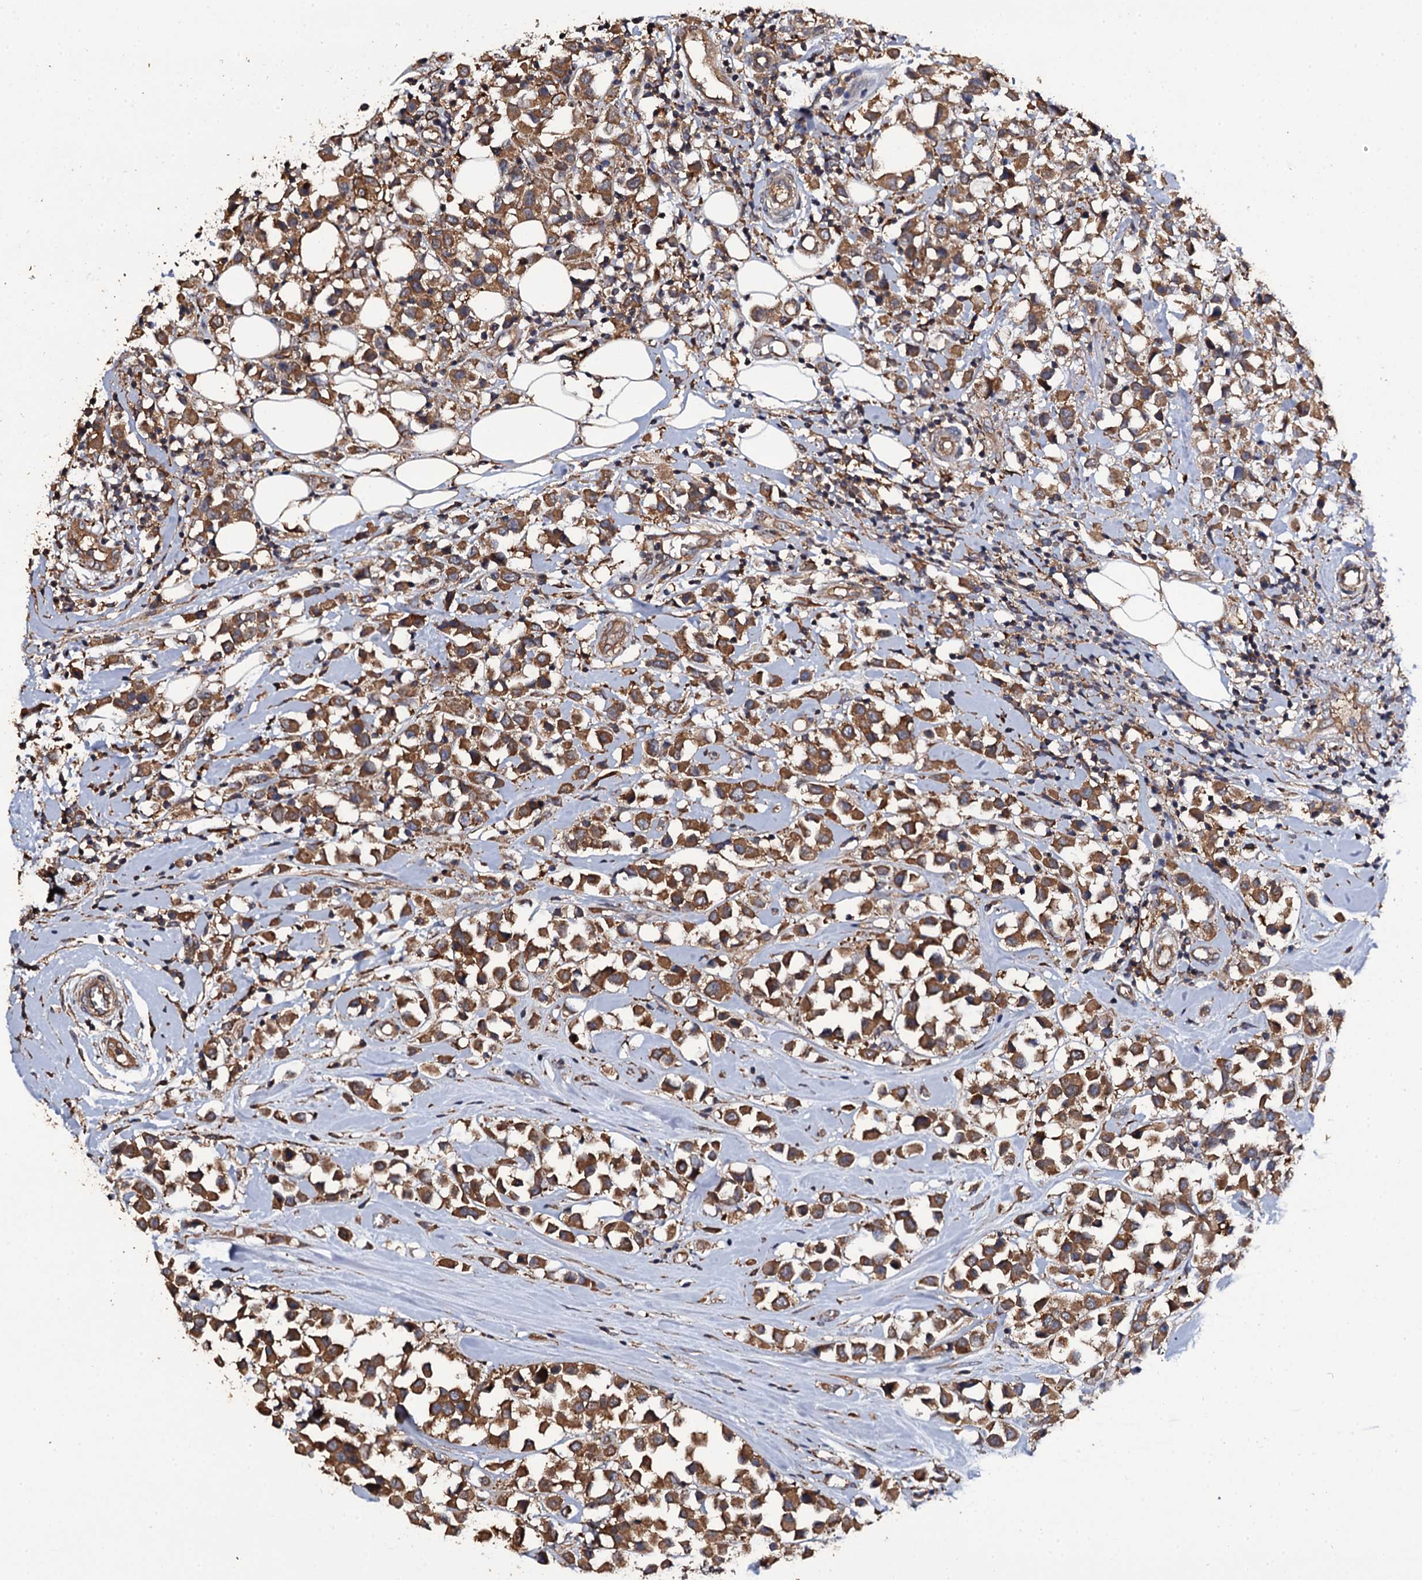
{"staining": {"intensity": "strong", "quantity": ">75%", "location": "cytoplasmic/membranous"}, "tissue": "breast cancer", "cell_type": "Tumor cells", "image_type": "cancer", "snomed": [{"axis": "morphology", "description": "Duct carcinoma"}, {"axis": "topography", "description": "Breast"}], "caption": "Breast invasive ductal carcinoma was stained to show a protein in brown. There is high levels of strong cytoplasmic/membranous expression in approximately >75% of tumor cells. (DAB (3,3'-diaminobenzidine) IHC with brightfield microscopy, high magnification).", "gene": "TTC23", "patient": {"sex": "female", "age": 61}}